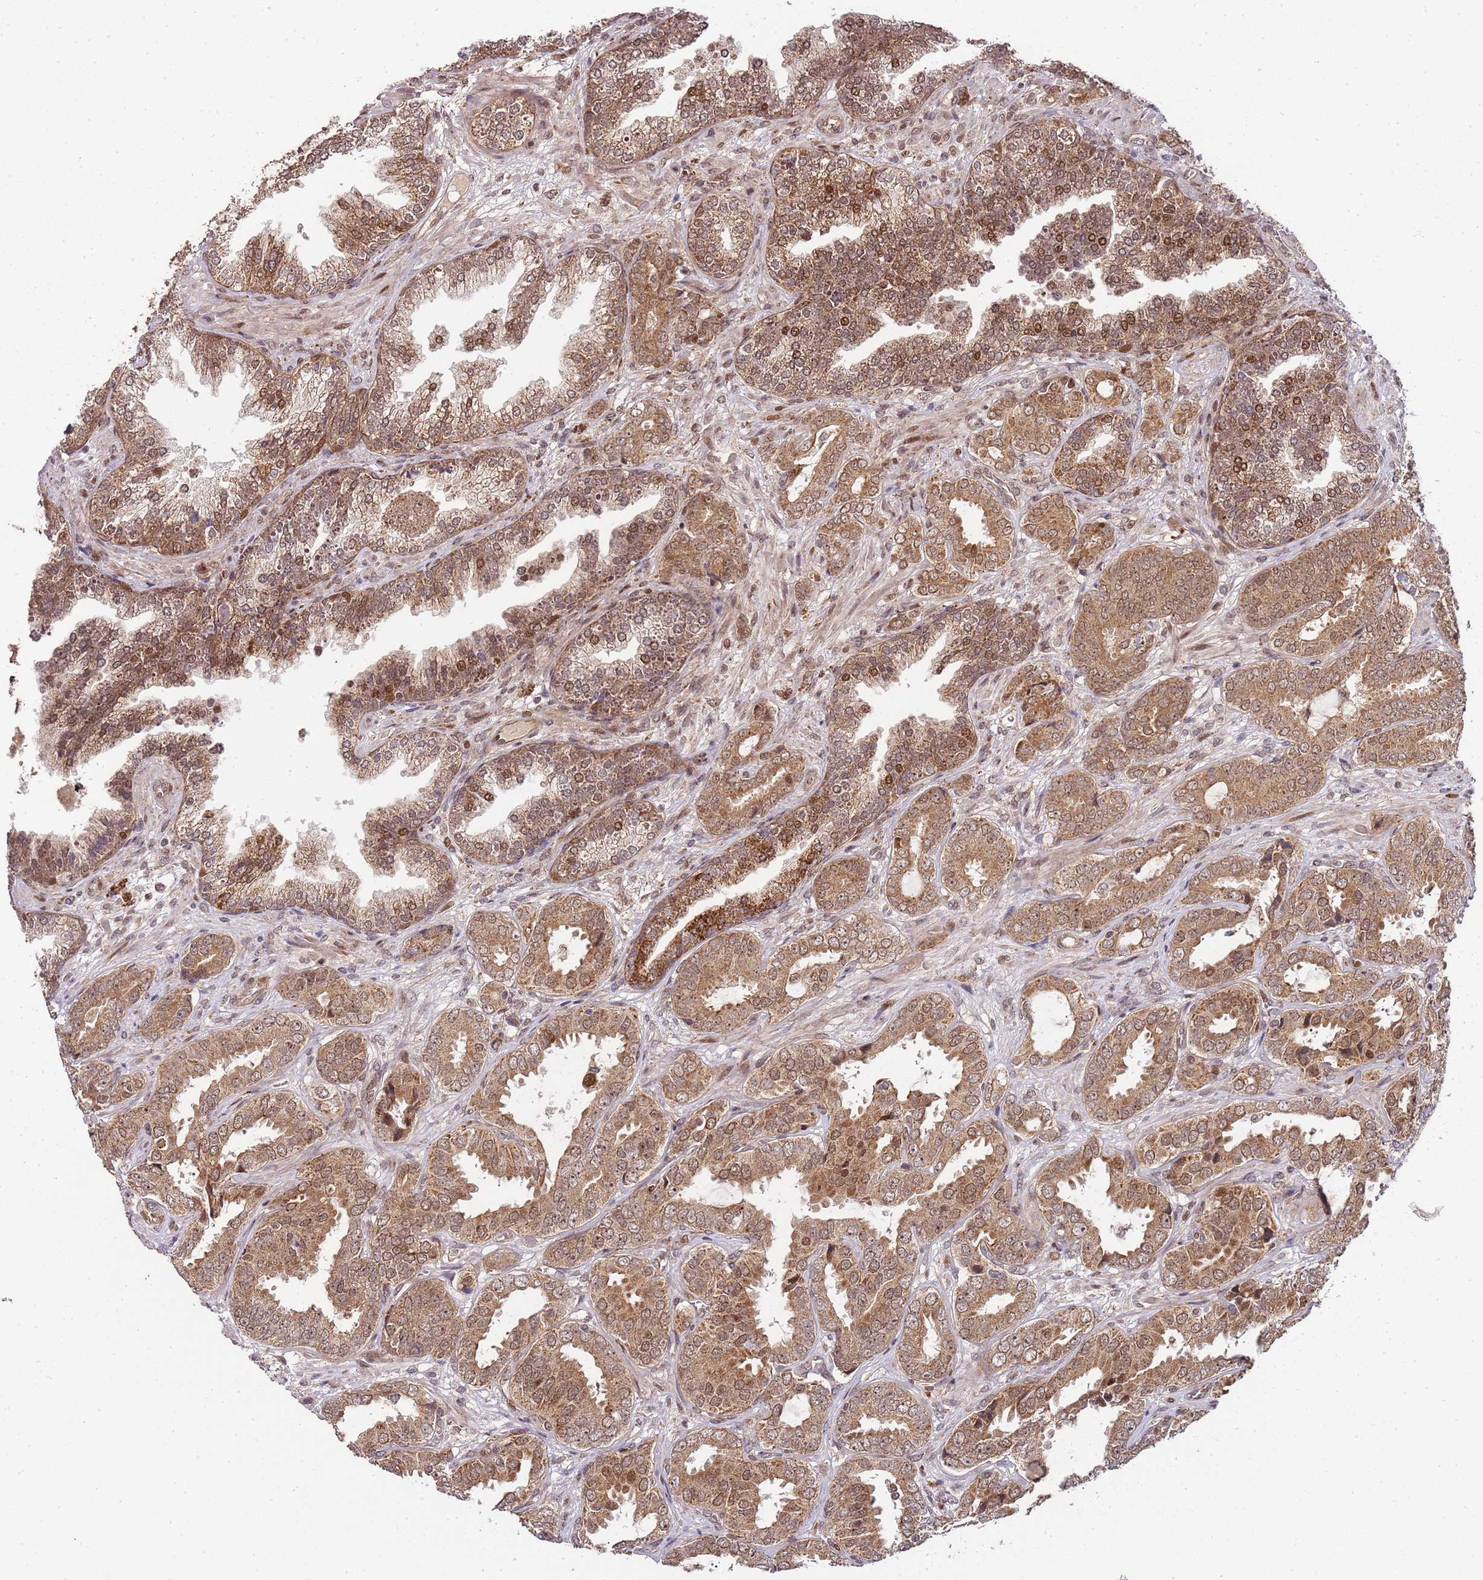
{"staining": {"intensity": "moderate", "quantity": ">75%", "location": "cytoplasmic/membranous"}, "tissue": "prostate cancer", "cell_type": "Tumor cells", "image_type": "cancer", "snomed": [{"axis": "morphology", "description": "Adenocarcinoma, High grade"}, {"axis": "topography", "description": "Prostate"}], "caption": "An image showing moderate cytoplasmic/membranous staining in approximately >75% of tumor cells in prostate cancer (high-grade adenocarcinoma), as visualized by brown immunohistochemical staining.", "gene": "EDC3", "patient": {"sex": "male", "age": 71}}